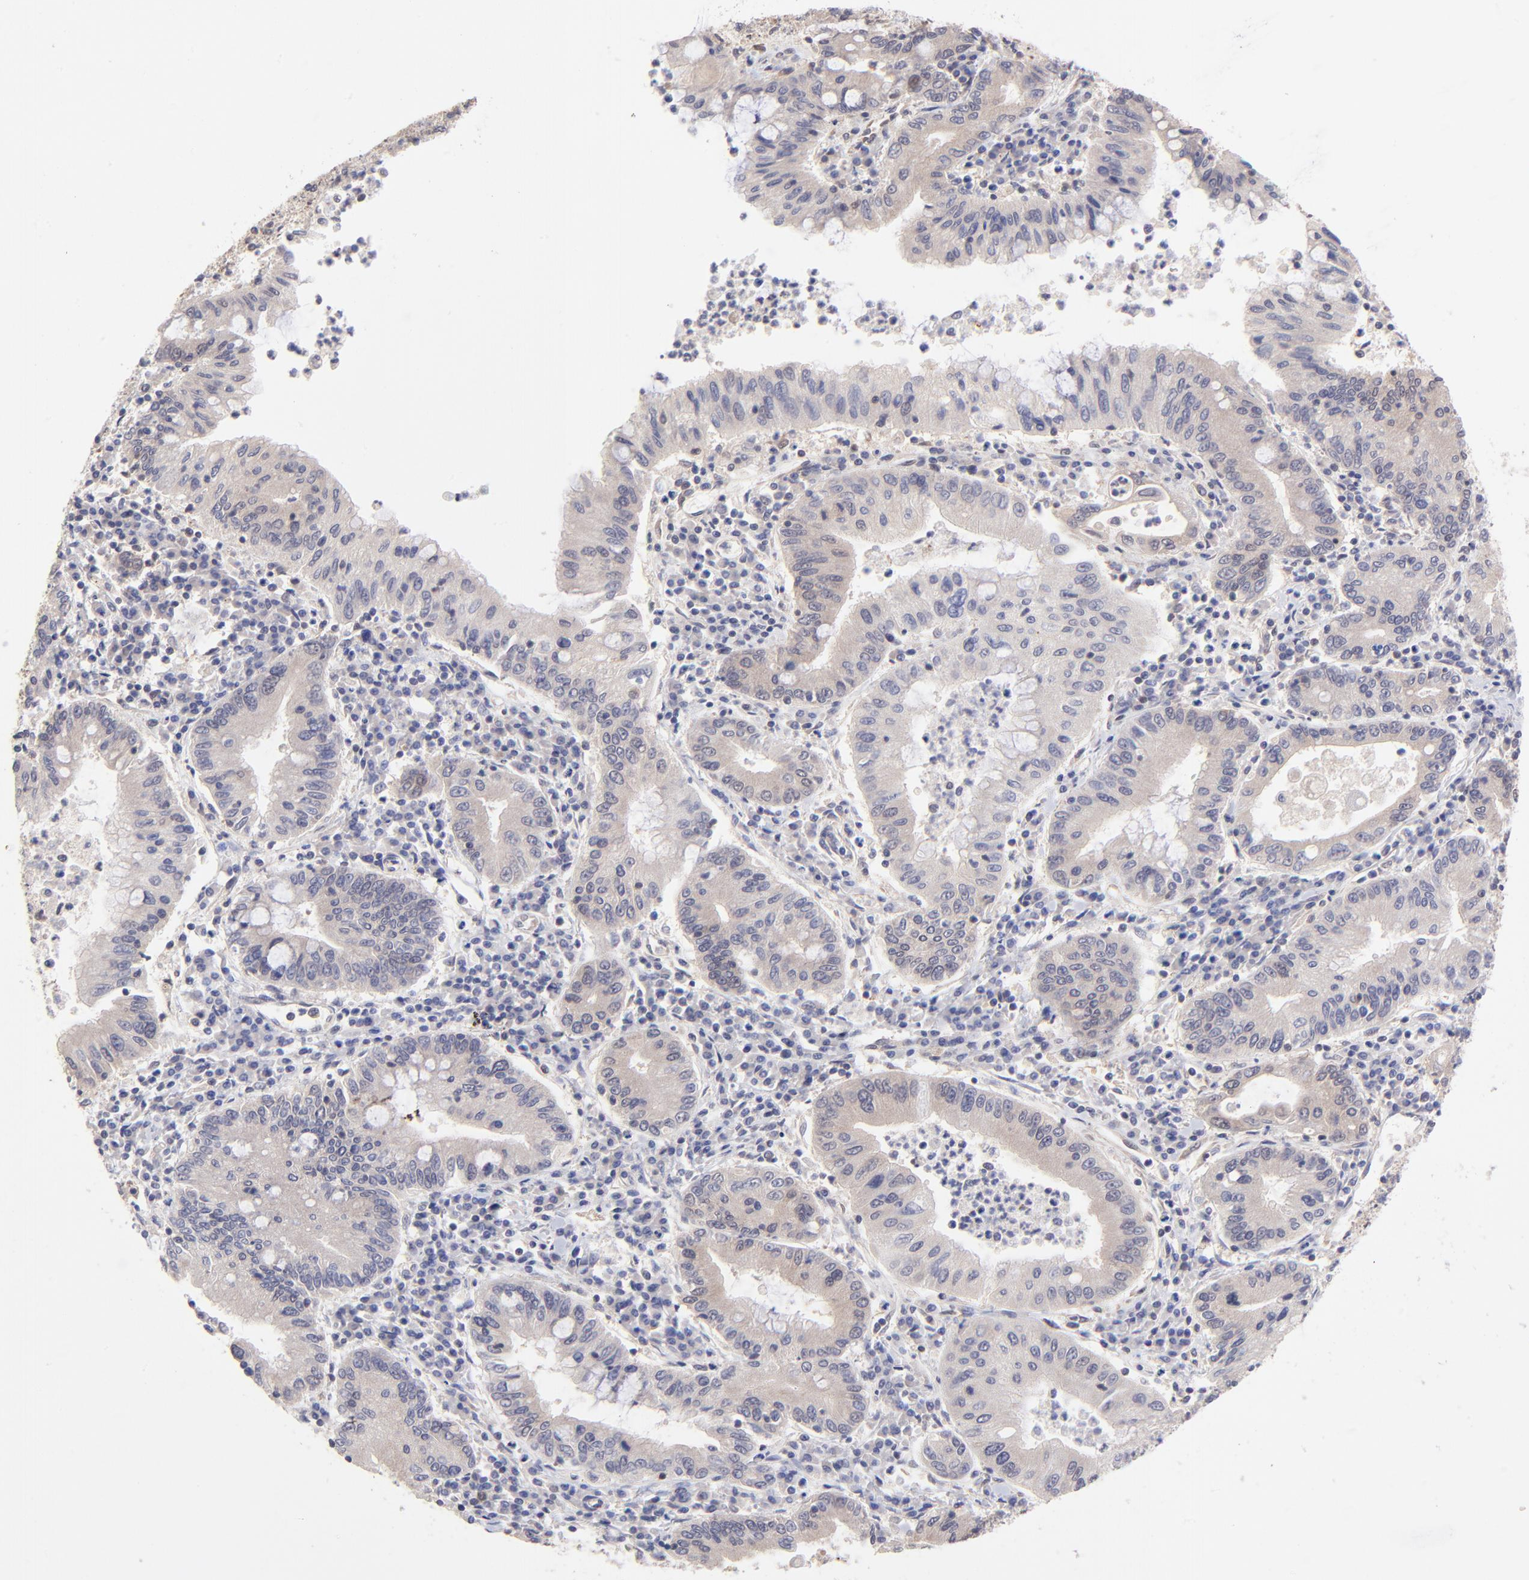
{"staining": {"intensity": "weak", "quantity": "<25%", "location": "cytoplasmic/membranous"}, "tissue": "stomach cancer", "cell_type": "Tumor cells", "image_type": "cancer", "snomed": [{"axis": "morphology", "description": "Normal tissue, NOS"}, {"axis": "morphology", "description": "Adenocarcinoma, NOS"}, {"axis": "topography", "description": "Esophagus"}, {"axis": "topography", "description": "Stomach, upper"}, {"axis": "topography", "description": "Peripheral nerve tissue"}], "caption": "An immunohistochemistry (IHC) photomicrograph of stomach adenocarcinoma is shown. There is no staining in tumor cells of stomach adenocarcinoma.", "gene": "UBE2H", "patient": {"sex": "male", "age": 62}}